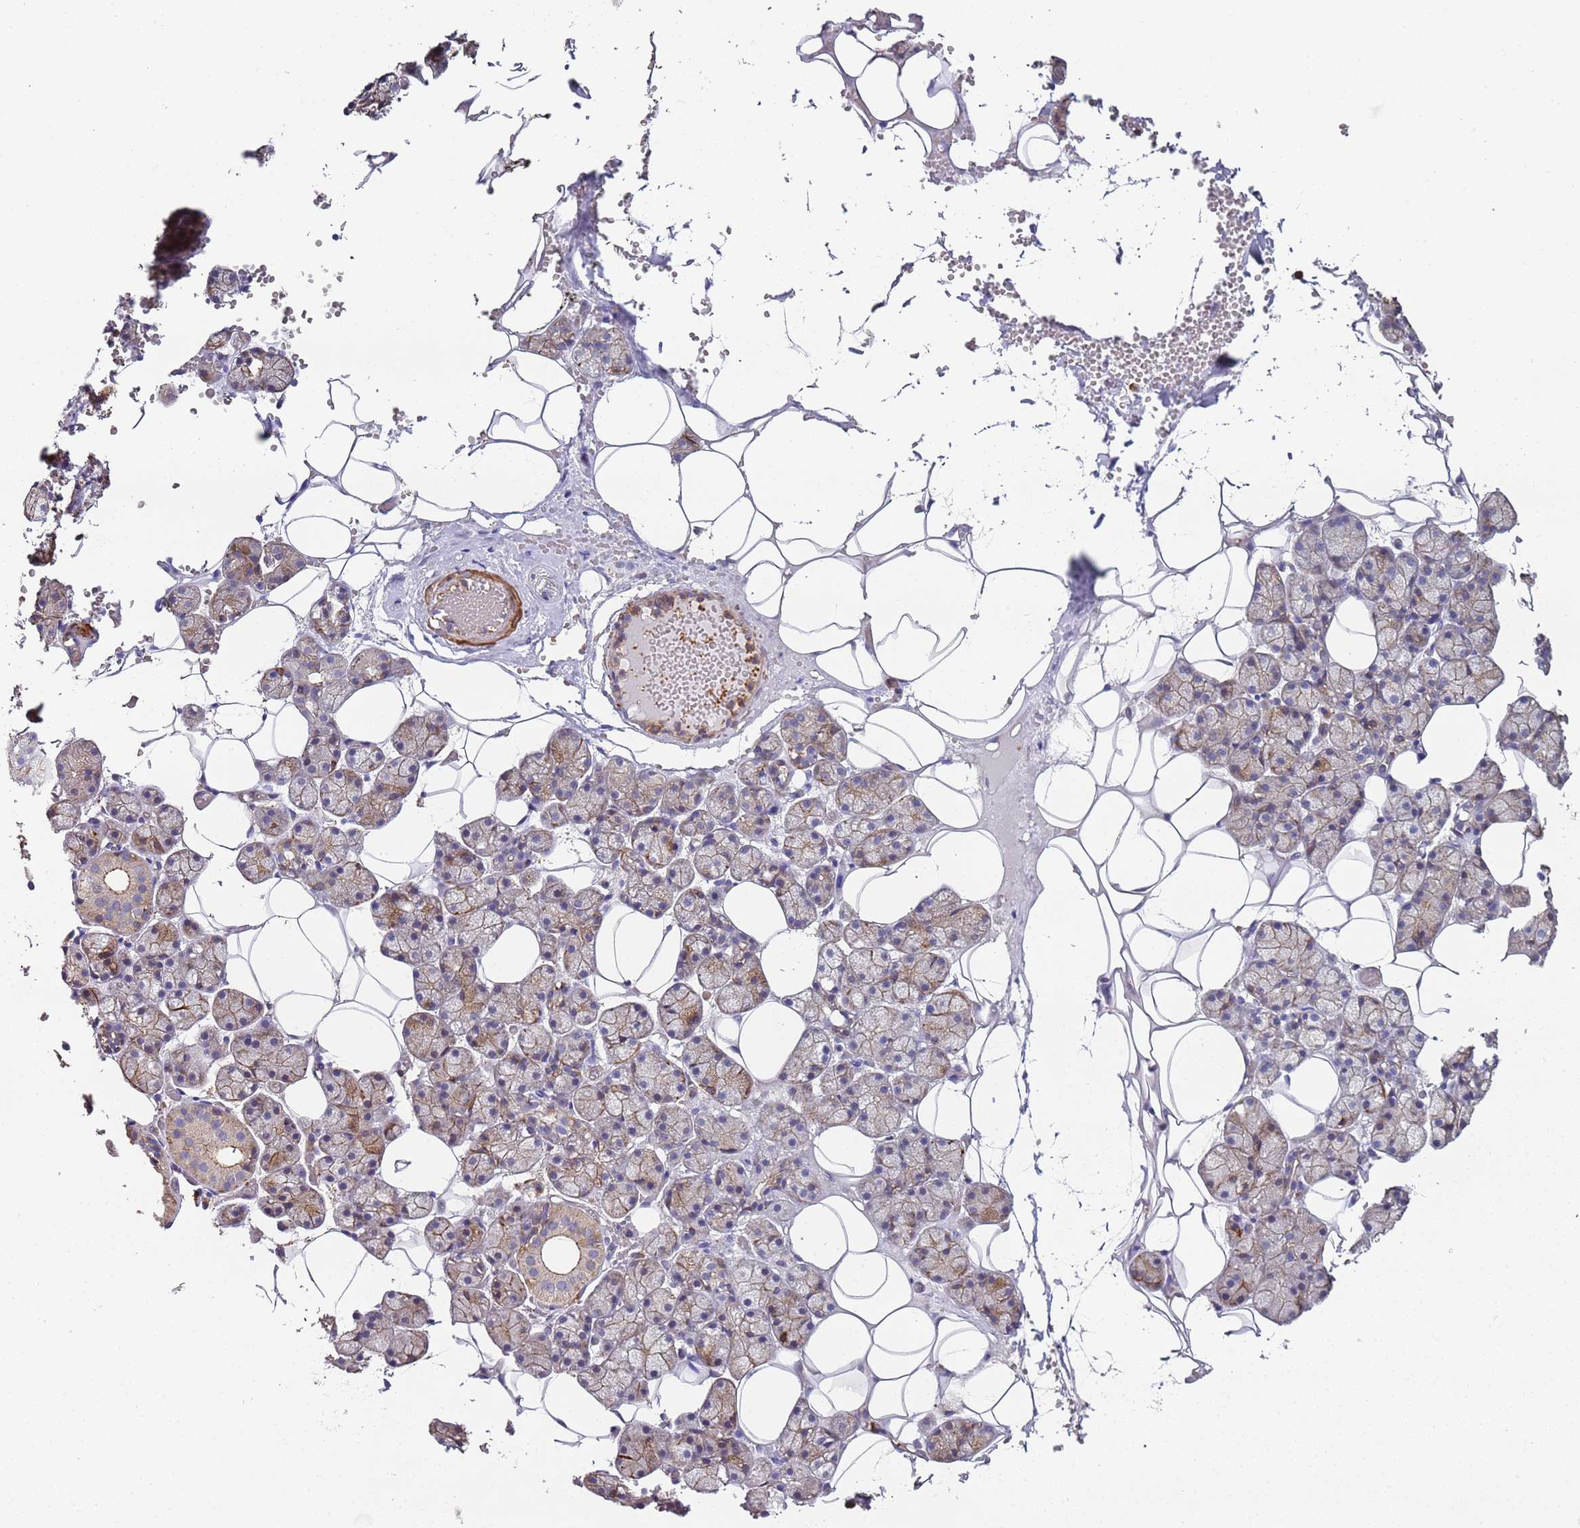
{"staining": {"intensity": "moderate", "quantity": "<25%", "location": "cytoplasmic/membranous"}, "tissue": "salivary gland", "cell_type": "Glandular cells", "image_type": "normal", "snomed": [{"axis": "morphology", "description": "Normal tissue, NOS"}, {"axis": "topography", "description": "Salivary gland"}], "caption": "There is low levels of moderate cytoplasmic/membranous staining in glandular cells of unremarkable salivary gland, as demonstrated by immunohistochemical staining (brown color).", "gene": "CYP2U1", "patient": {"sex": "female", "age": 33}}